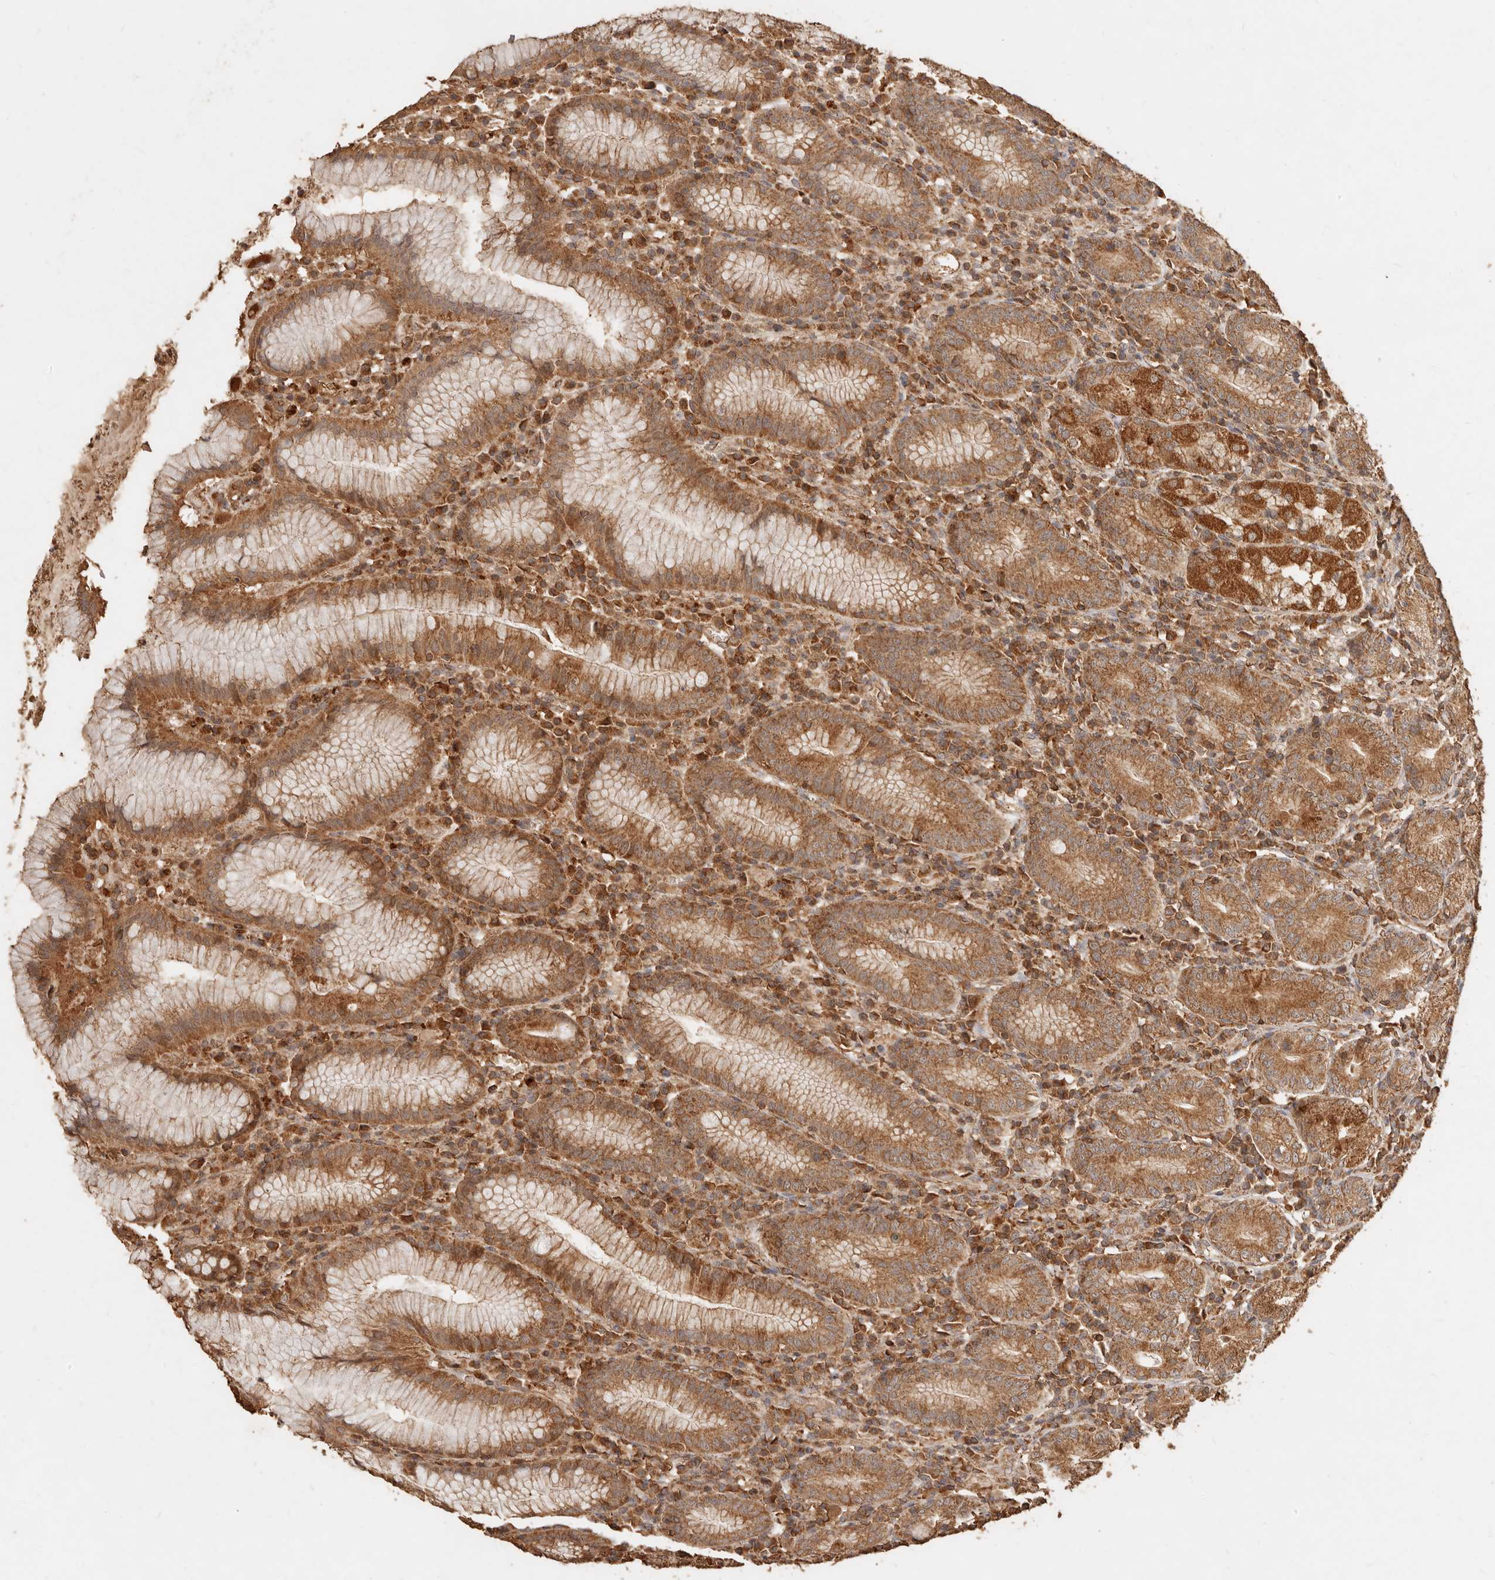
{"staining": {"intensity": "strong", "quantity": ">75%", "location": "cytoplasmic/membranous"}, "tissue": "stomach", "cell_type": "Glandular cells", "image_type": "normal", "snomed": [{"axis": "morphology", "description": "Normal tissue, NOS"}, {"axis": "topography", "description": "Stomach"}], "caption": "The histopathology image exhibits immunohistochemical staining of unremarkable stomach. There is strong cytoplasmic/membranous expression is identified in about >75% of glandular cells.", "gene": "FAM180B", "patient": {"sex": "male", "age": 55}}